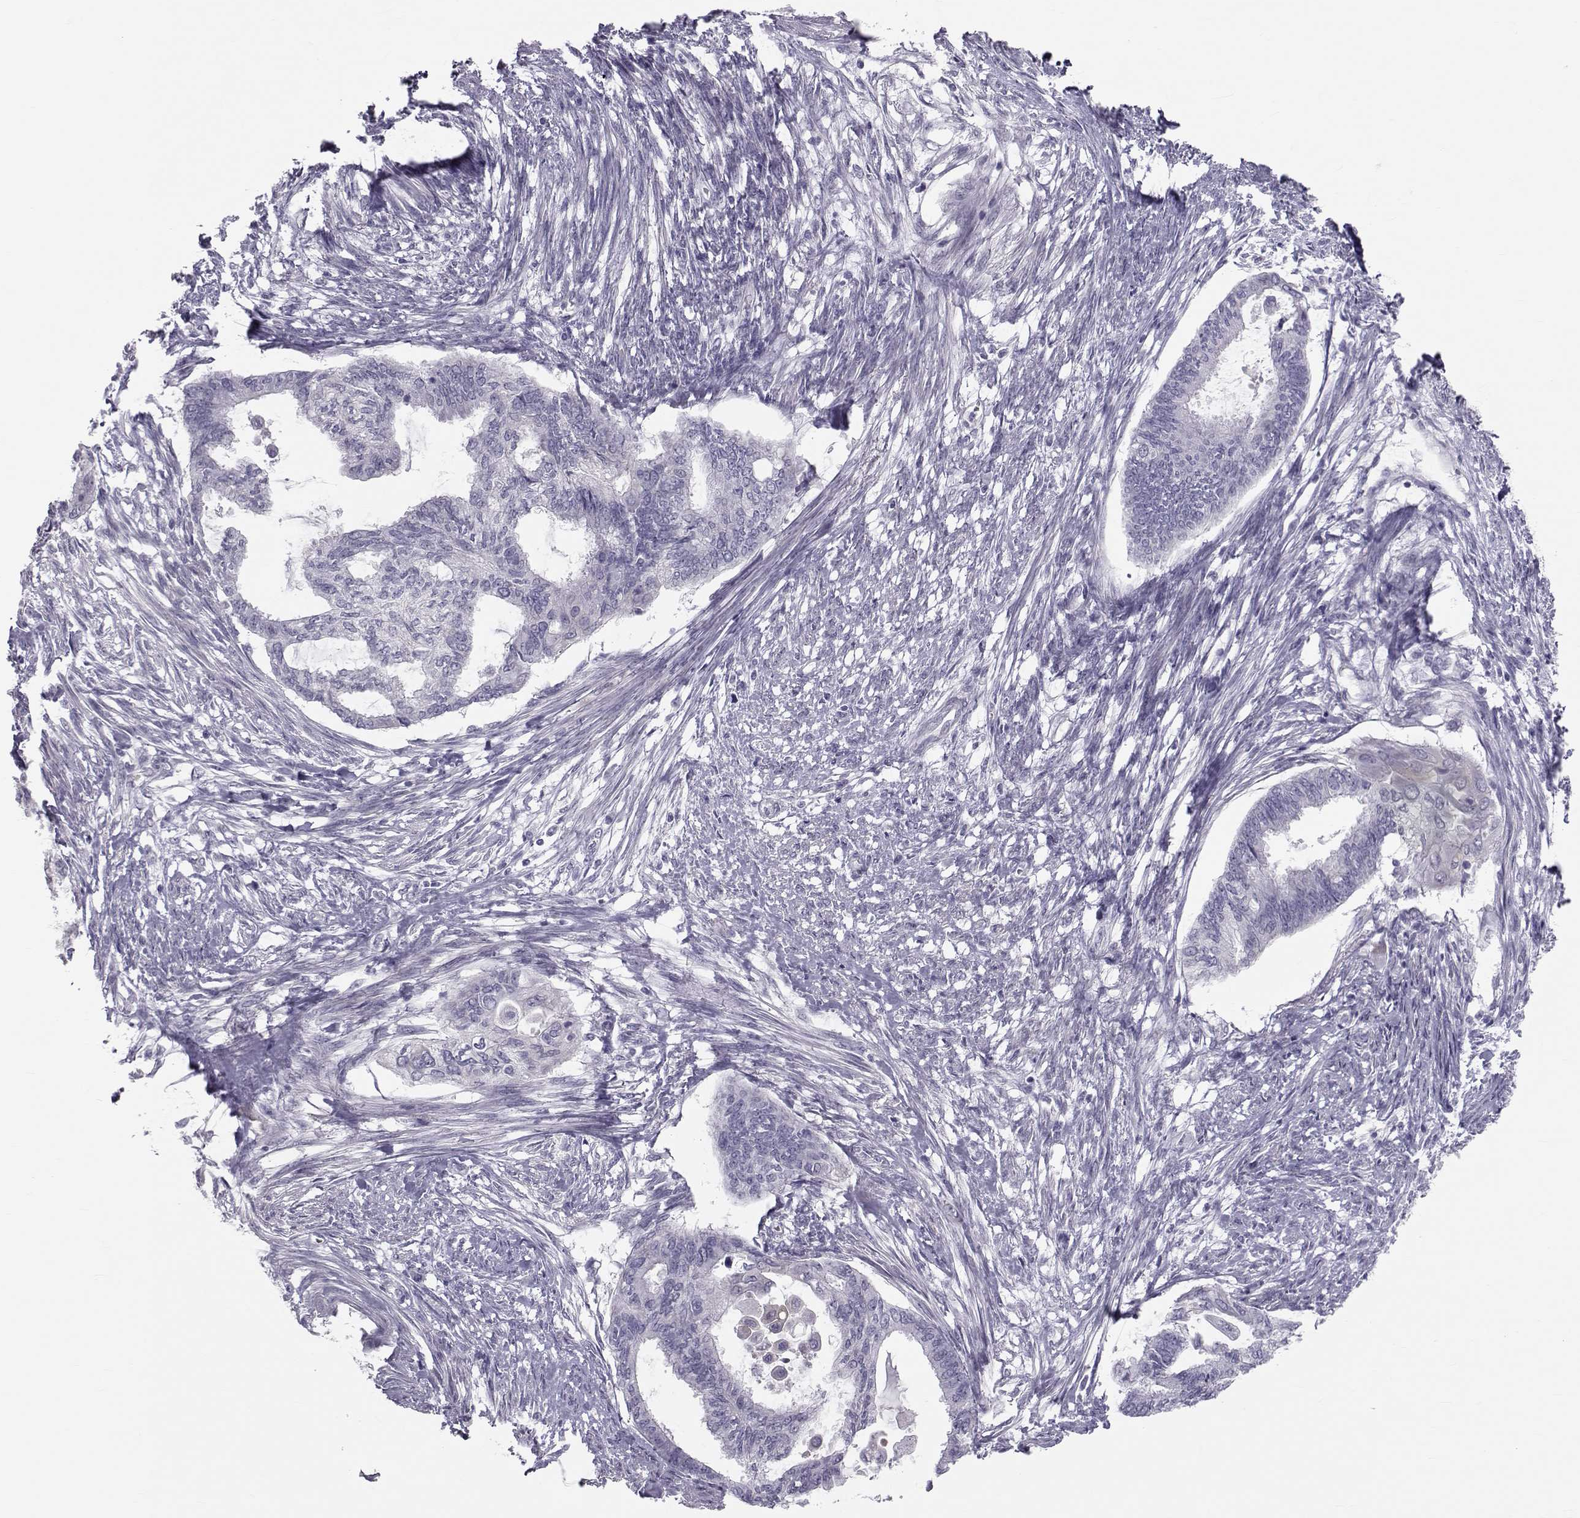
{"staining": {"intensity": "negative", "quantity": "none", "location": "none"}, "tissue": "endometrial cancer", "cell_type": "Tumor cells", "image_type": "cancer", "snomed": [{"axis": "morphology", "description": "Adenocarcinoma, NOS"}, {"axis": "topography", "description": "Endometrium"}], "caption": "The immunohistochemistry micrograph has no significant expression in tumor cells of endometrial adenocarcinoma tissue.", "gene": "GARIN3", "patient": {"sex": "female", "age": 86}}